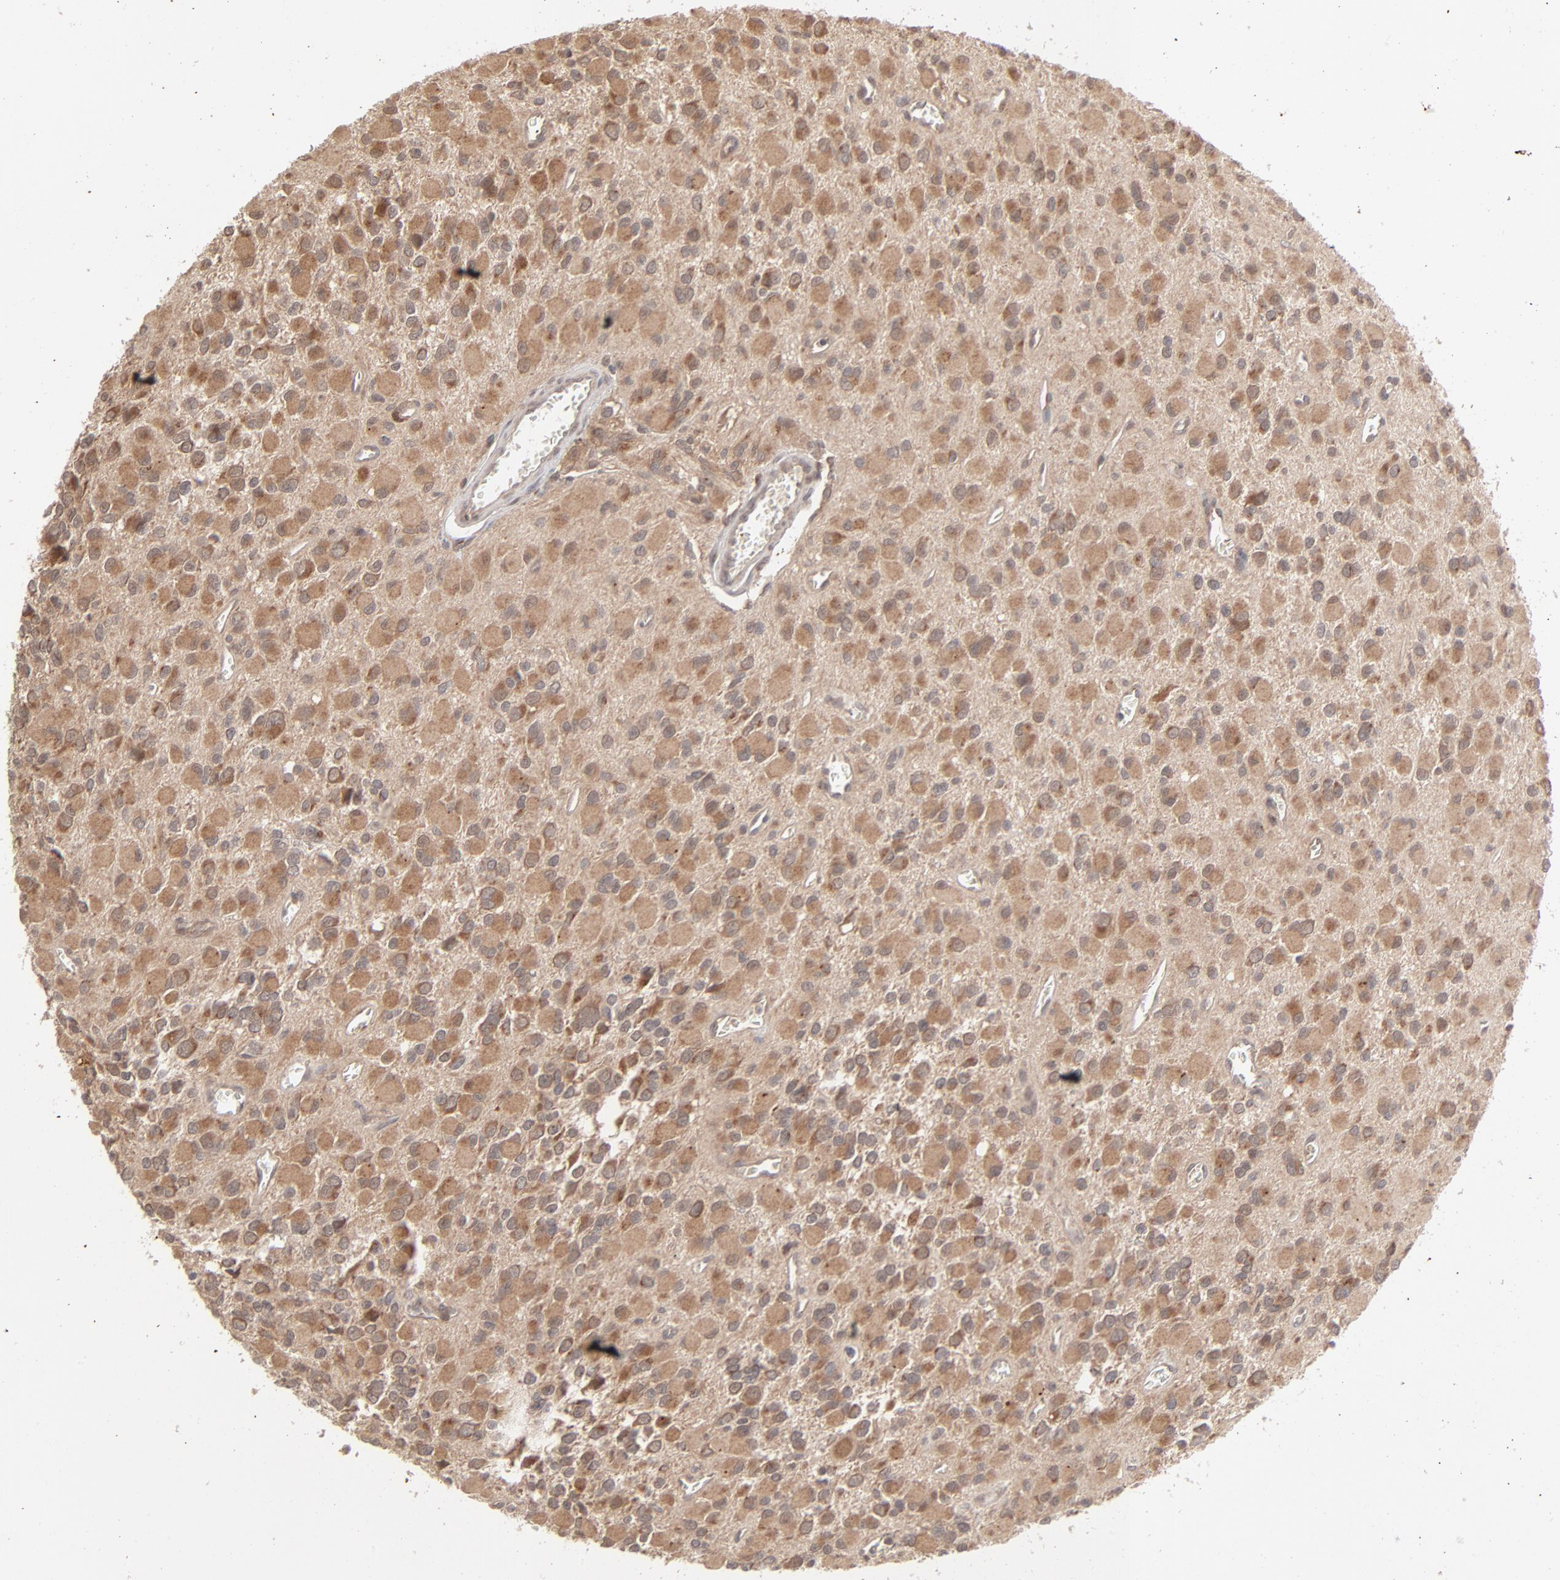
{"staining": {"intensity": "moderate", "quantity": "25%-75%", "location": "cytoplasmic/membranous"}, "tissue": "glioma", "cell_type": "Tumor cells", "image_type": "cancer", "snomed": [{"axis": "morphology", "description": "Glioma, malignant, Low grade"}, {"axis": "topography", "description": "Brain"}], "caption": "This image displays malignant glioma (low-grade) stained with immunohistochemistry (IHC) to label a protein in brown. The cytoplasmic/membranous of tumor cells show moderate positivity for the protein. Nuclei are counter-stained blue.", "gene": "SCFD1", "patient": {"sex": "male", "age": 42}}